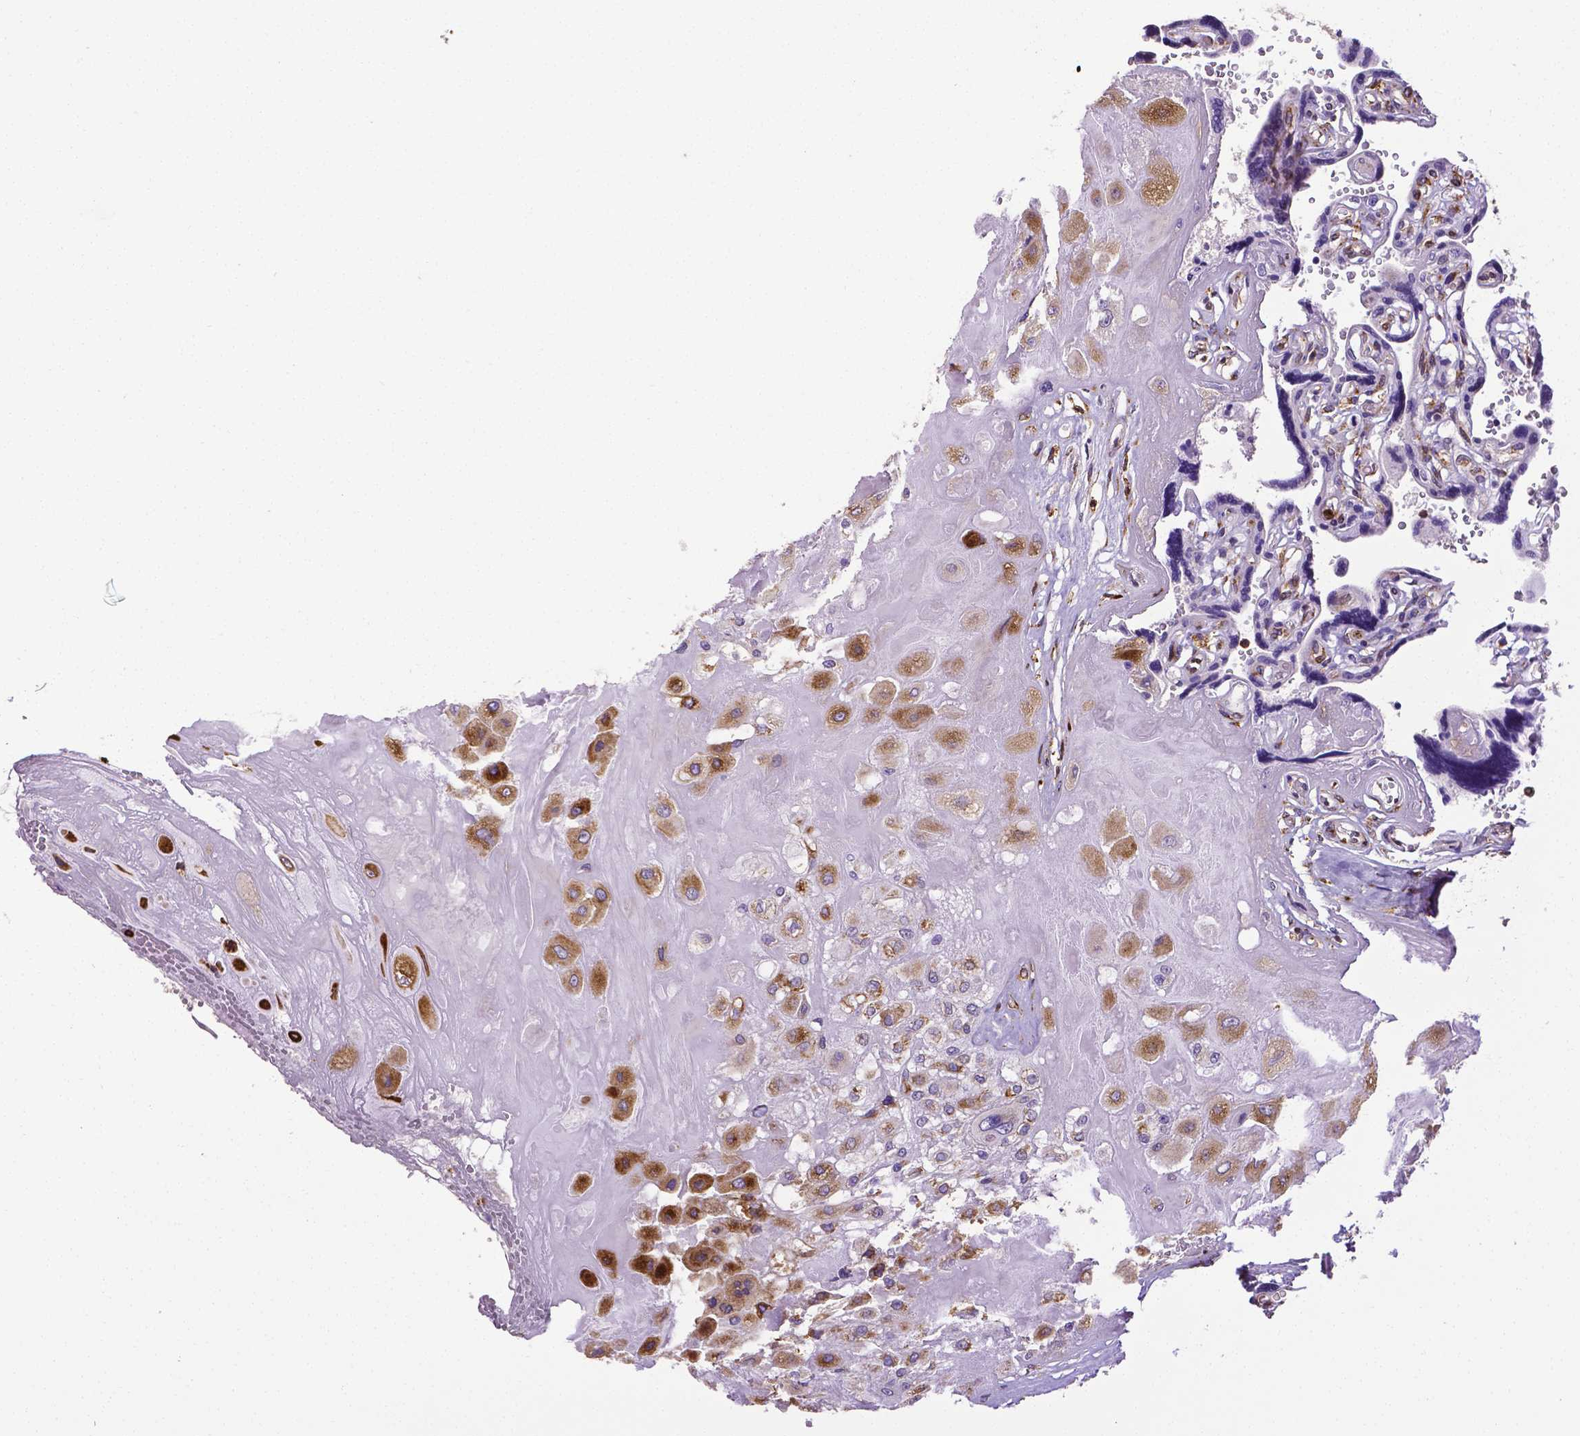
{"staining": {"intensity": "strong", "quantity": ">75%", "location": "cytoplasmic/membranous"}, "tissue": "placenta", "cell_type": "Decidual cells", "image_type": "normal", "snomed": [{"axis": "morphology", "description": "Normal tissue, NOS"}, {"axis": "topography", "description": "Placenta"}], "caption": "The image exhibits immunohistochemical staining of normal placenta. There is strong cytoplasmic/membranous staining is identified in about >75% of decidual cells.", "gene": "MTDH", "patient": {"sex": "female", "age": 32}}